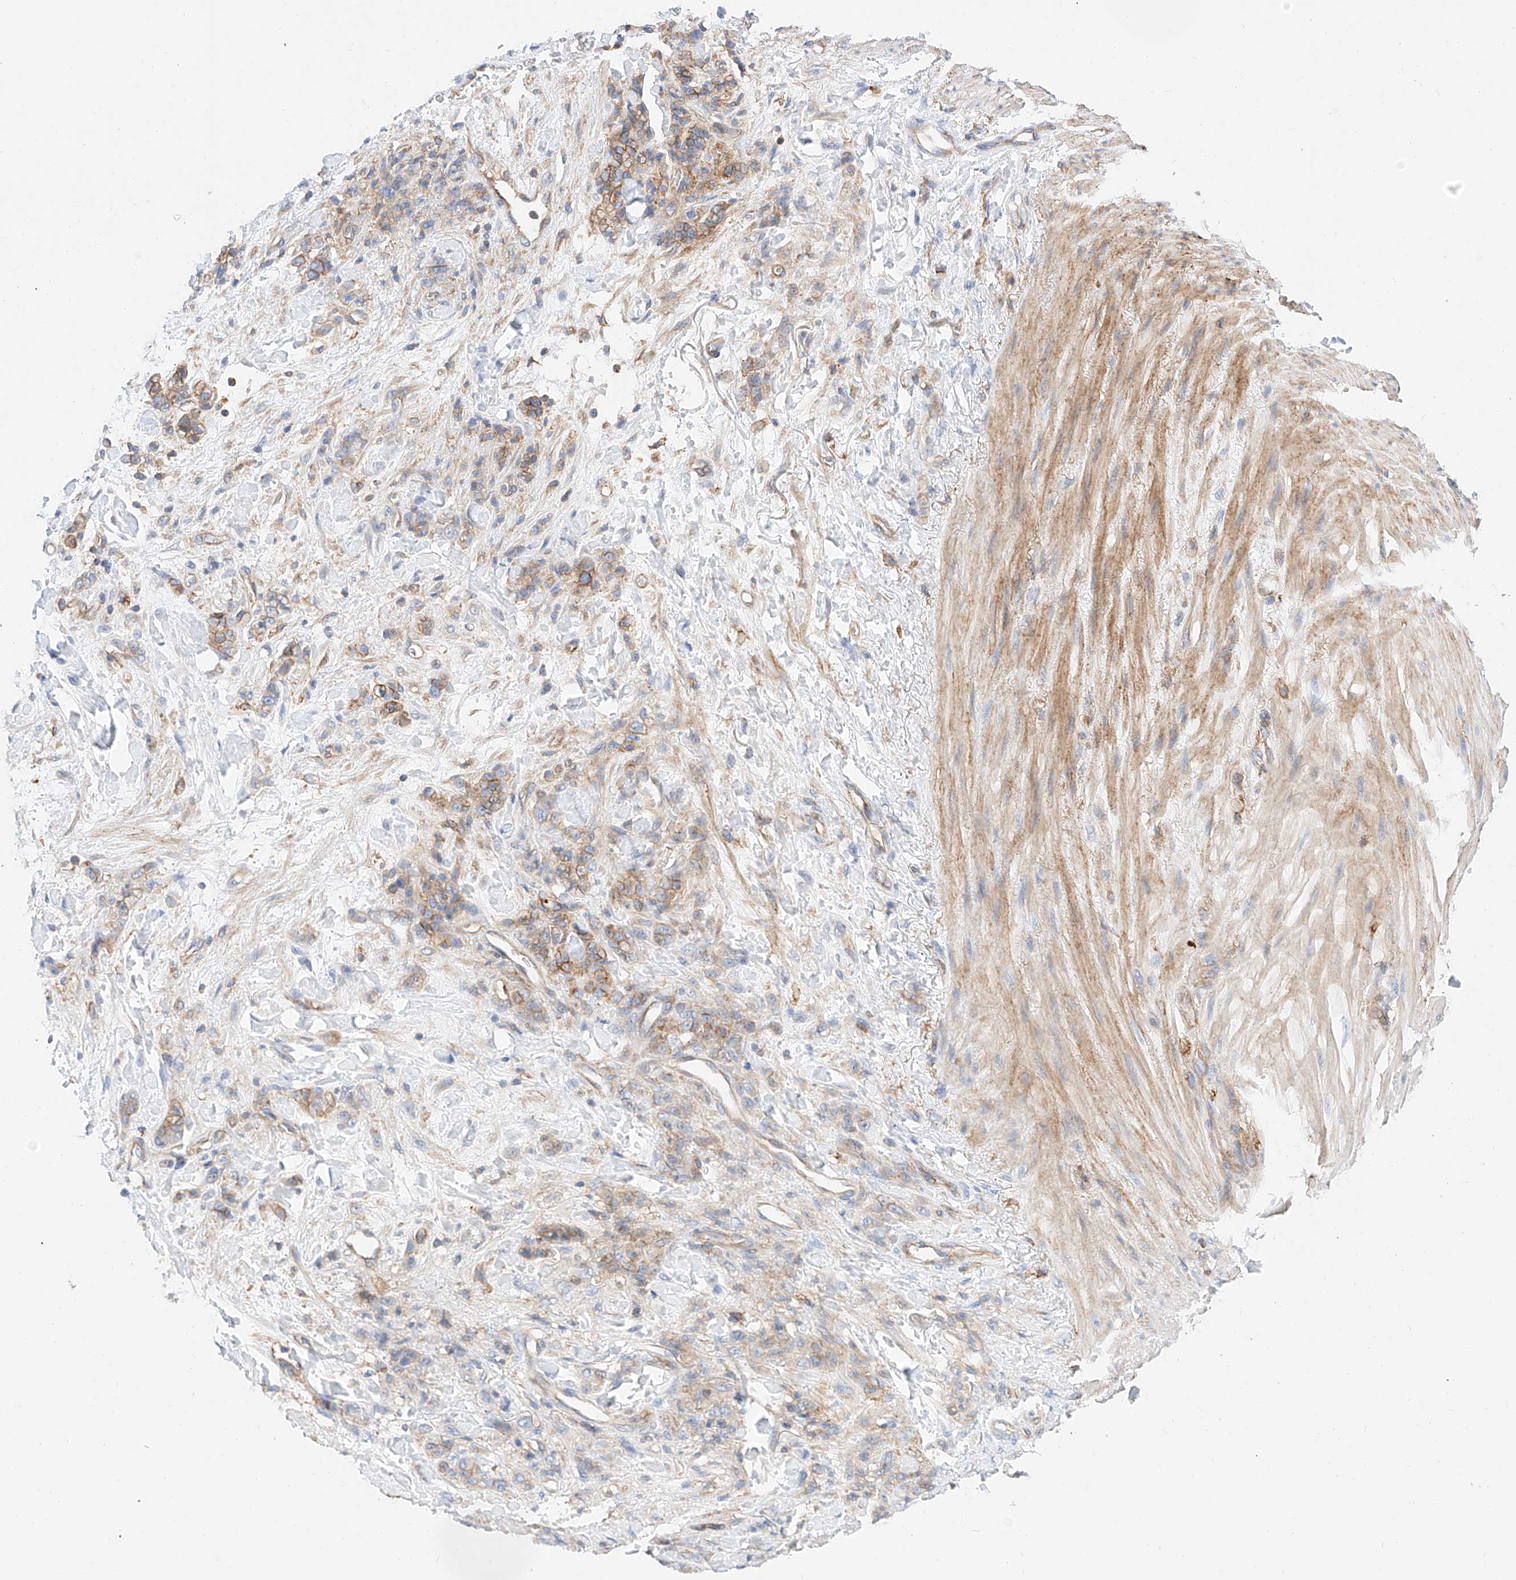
{"staining": {"intensity": "weak", "quantity": ">75%", "location": "cytoplasmic/membranous"}, "tissue": "stomach cancer", "cell_type": "Tumor cells", "image_type": "cancer", "snomed": [{"axis": "morphology", "description": "Normal tissue, NOS"}, {"axis": "morphology", "description": "Adenocarcinoma, NOS"}, {"axis": "topography", "description": "Stomach"}], "caption": "Adenocarcinoma (stomach) was stained to show a protein in brown. There is low levels of weak cytoplasmic/membranous positivity in about >75% of tumor cells. (DAB = brown stain, brightfield microscopy at high magnification).", "gene": "HAUS4", "patient": {"sex": "male", "age": 82}}